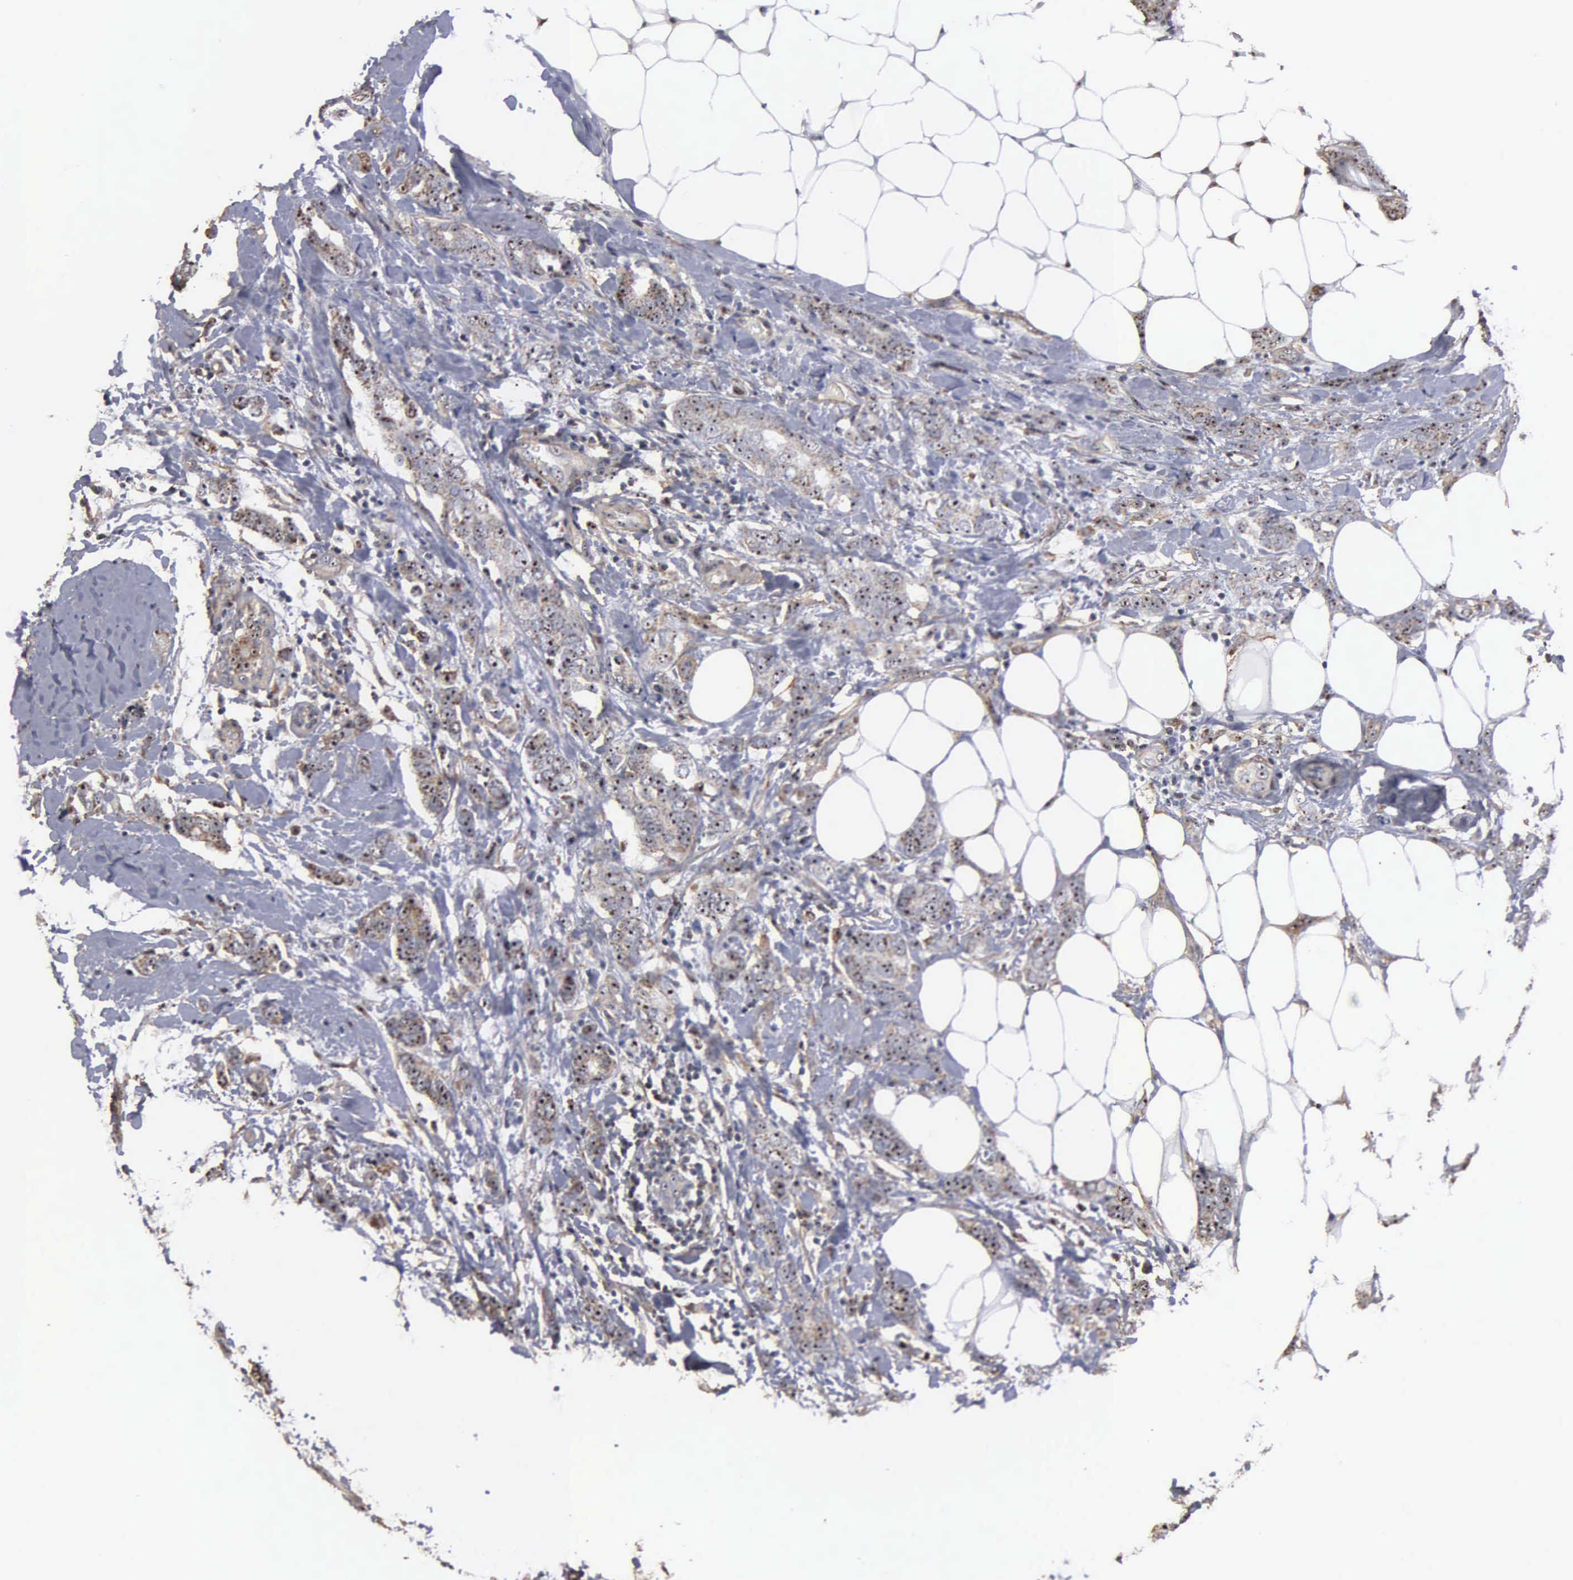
{"staining": {"intensity": "weak", "quantity": "25%-75%", "location": "cytoplasmic/membranous,nuclear"}, "tissue": "breast cancer", "cell_type": "Tumor cells", "image_type": "cancer", "snomed": [{"axis": "morphology", "description": "Duct carcinoma"}, {"axis": "topography", "description": "Breast"}], "caption": "Weak cytoplasmic/membranous and nuclear expression for a protein is appreciated in approximately 25%-75% of tumor cells of breast cancer (infiltrating ductal carcinoma) using IHC.", "gene": "NGDN", "patient": {"sex": "female", "age": 53}}